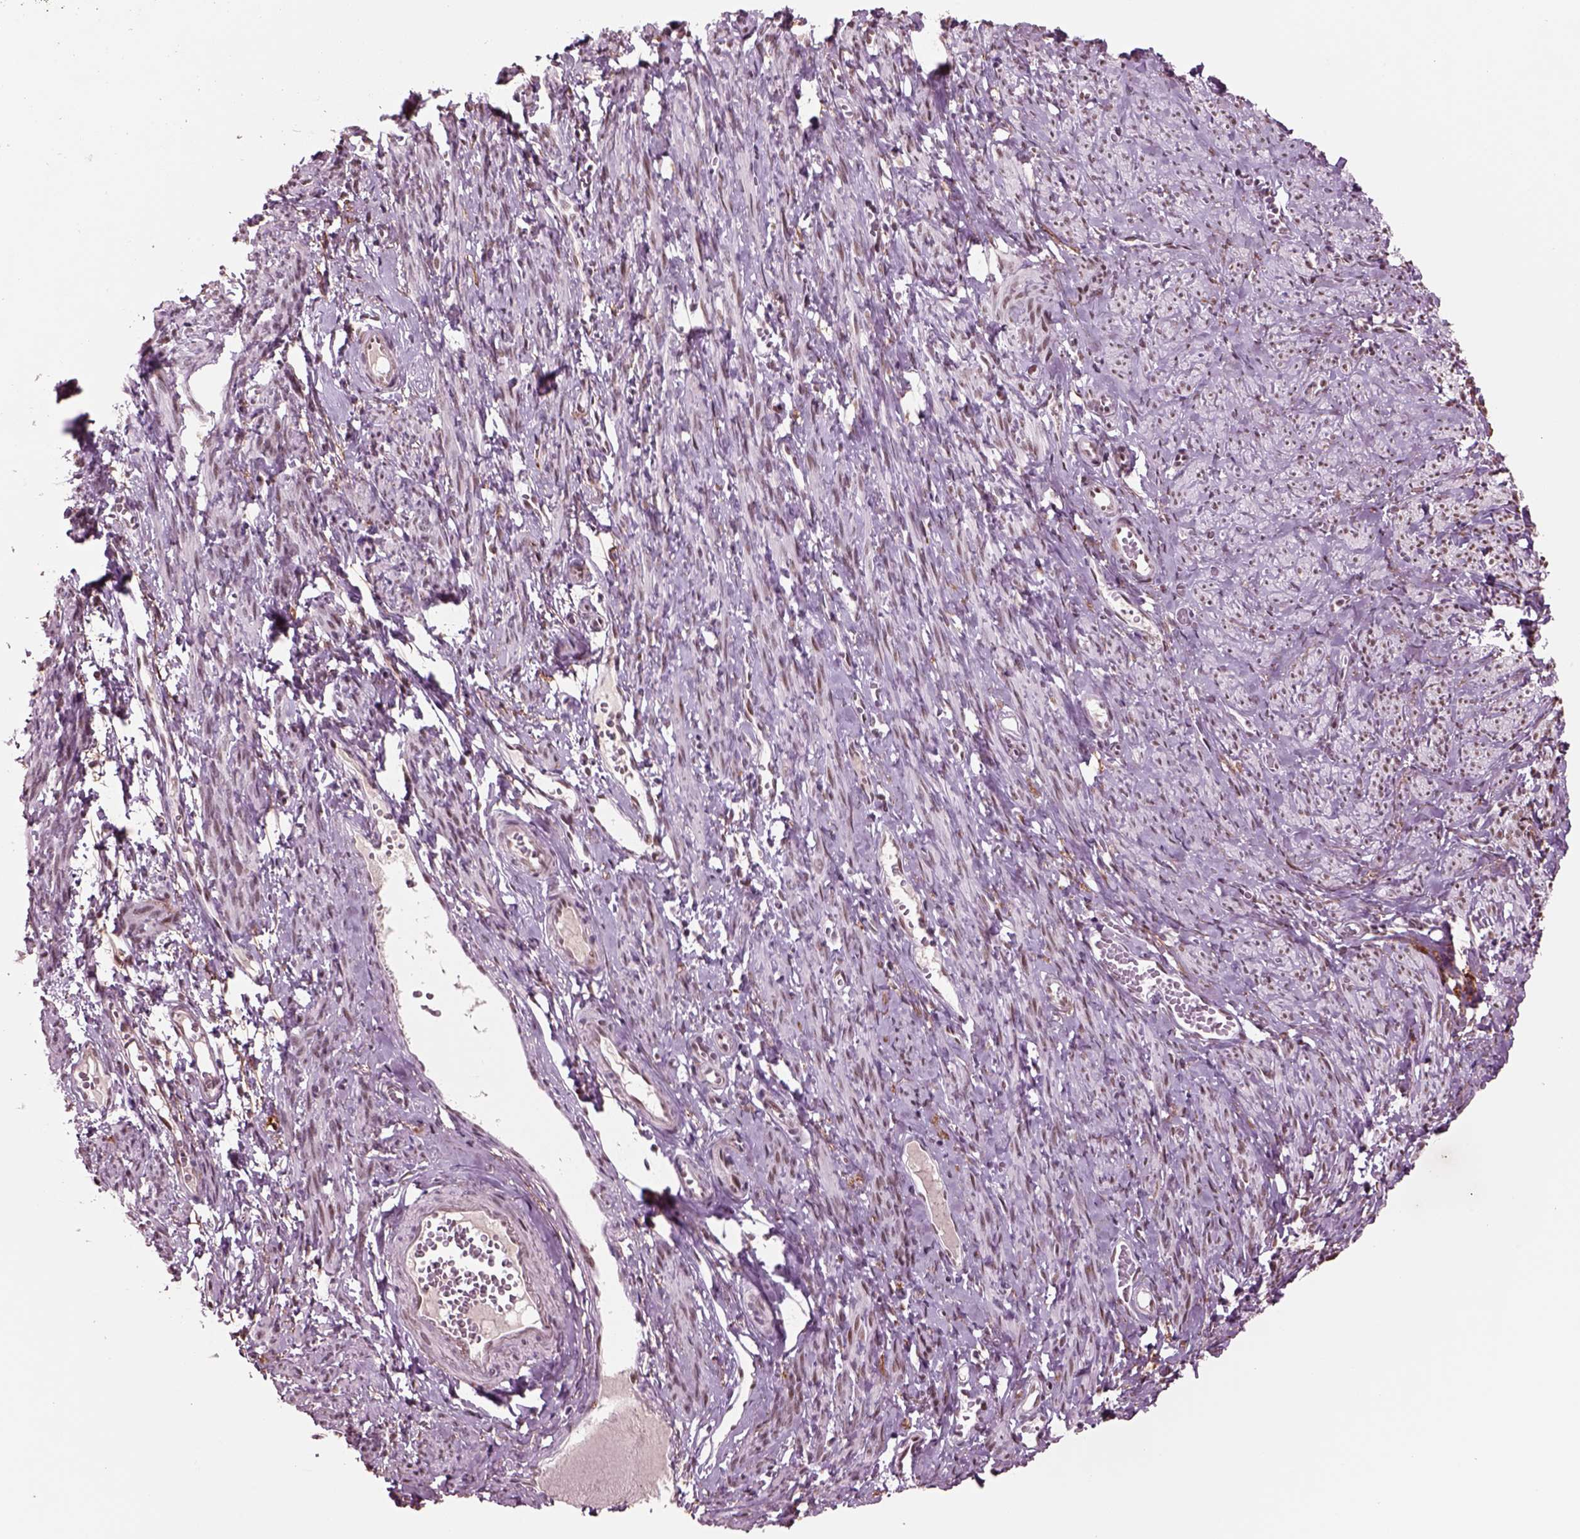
{"staining": {"intensity": "moderate", "quantity": "25%-75%", "location": "nuclear"}, "tissue": "smooth muscle", "cell_type": "Smooth muscle cells", "image_type": "normal", "snomed": [{"axis": "morphology", "description": "Normal tissue, NOS"}, {"axis": "topography", "description": "Smooth muscle"}], "caption": "IHC of normal human smooth muscle reveals medium levels of moderate nuclear staining in about 25%-75% of smooth muscle cells. (brown staining indicates protein expression, while blue staining denotes nuclei).", "gene": "SEPHS1", "patient": {"sex": "female", "age": 65}}